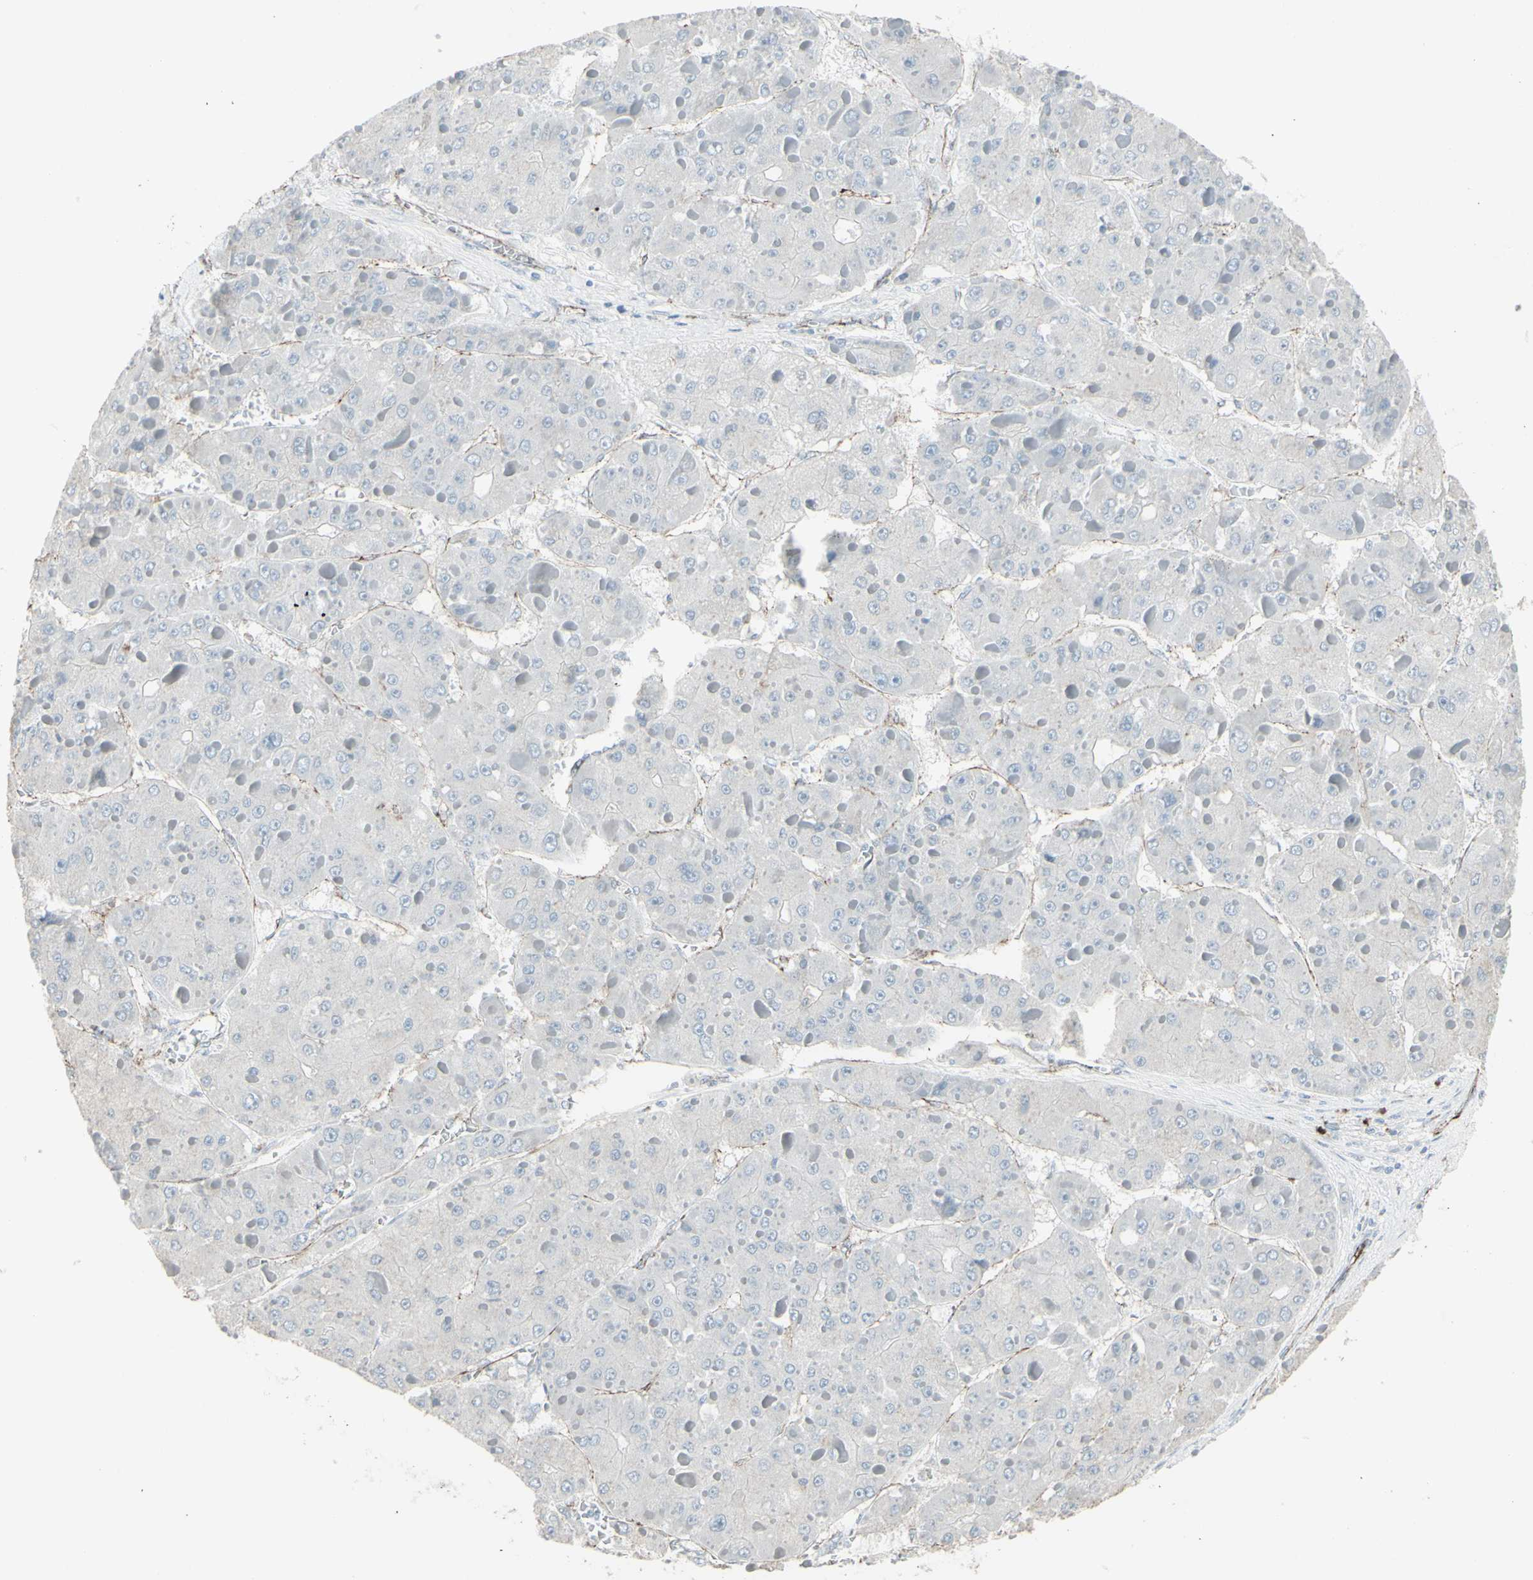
{"staining": {"intensity": "negative", "quantity": "none", "location": "none"}, "tissue": "liver cancer", "cell_type": "Tumor cells", "image_type": "cancer", "snomed": [{"axis": "morphology", "description": "Carcinoma, Hepatocellular, NOS"}, {"axis": "topography", "description": "Liver"}], "caption": "This photomicrograph is of liver cancer stained with immunohistochemistry to label a protein in brown with the nuclei are counter-stained blue. There is no positivity in tumor cells.", "gene": "GJA1", "patient": {"sex": "female", "age": 73}}